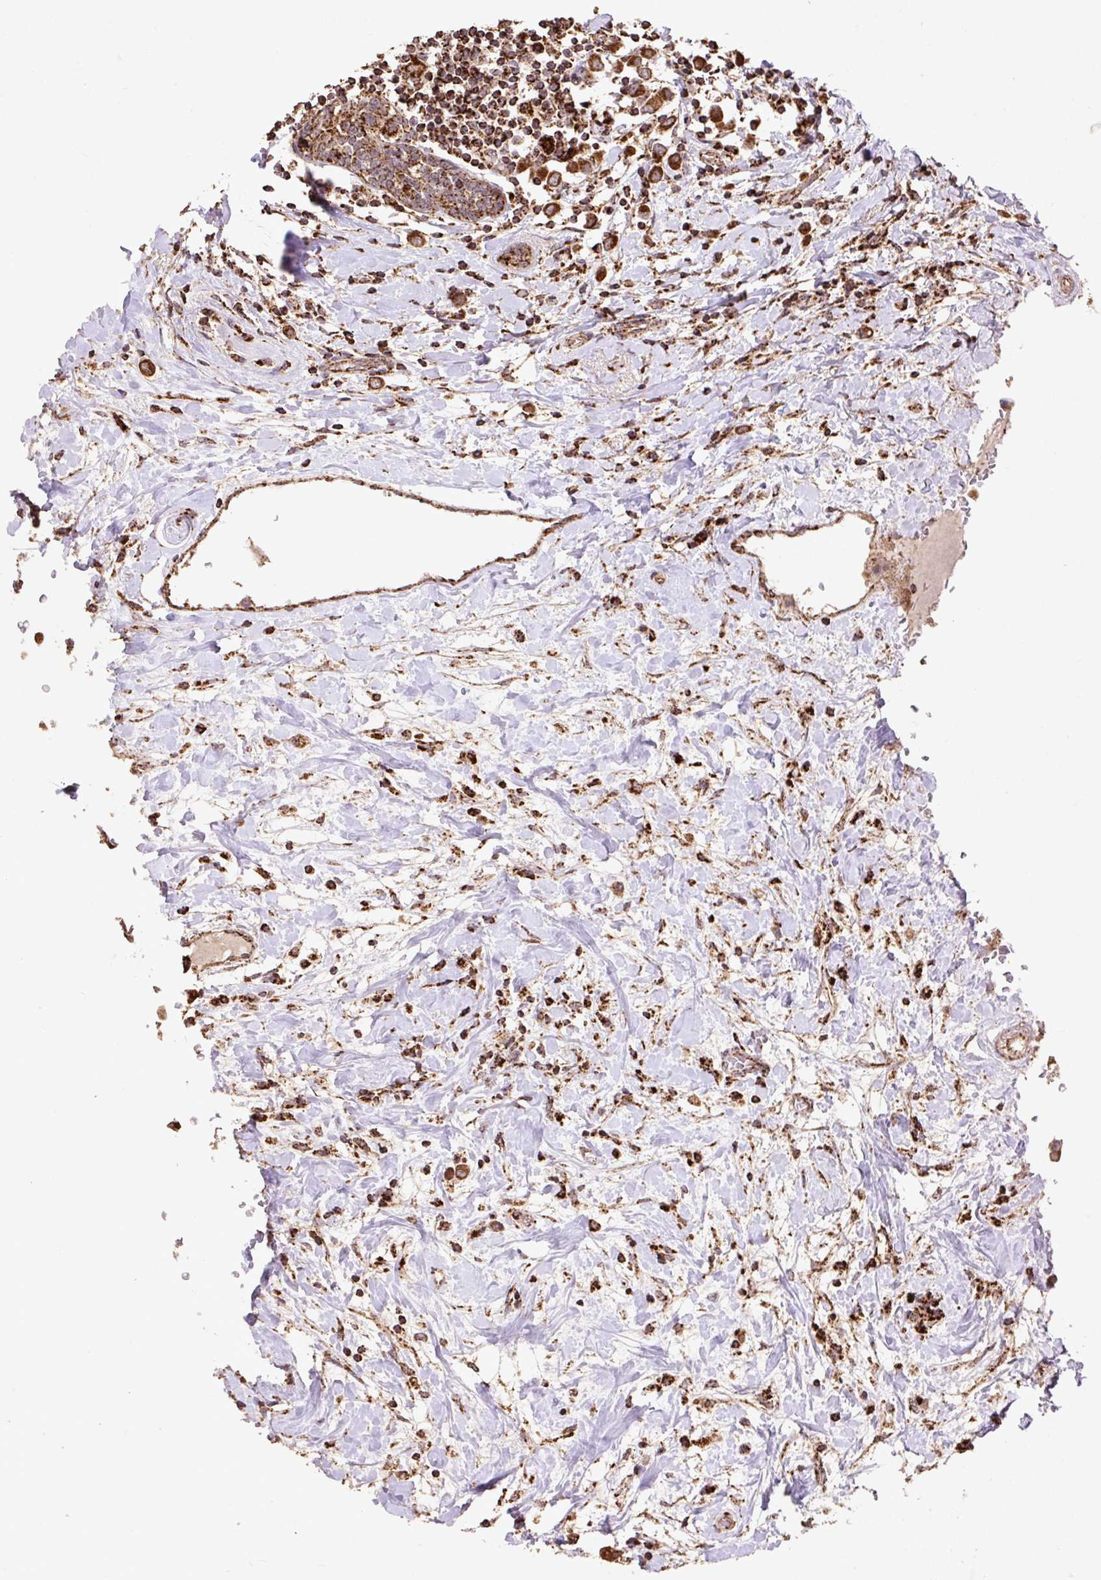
{"staining": {"intensity": "strong", "quantity": ">75%", "location": "cytoplasmic/membranous"}, "tissue": "breast cancer", "cell_type": "Tumor cells", "image_type": "cancer", "snomed": [{"axis": "morphology", "description": "Duct carcinoma"}, {"axis": "topography", "description": "Breast"}], "caption": "DAB (3,3'-diaminobenzidine) immunohistochemical staining of breast cancer shows strong cytoplasmic/membranous protein expression in about >75% of tumor cells. (DAB IHC with brightfield microscopy, high magnification).", "gene": "ATP5F1A", "patient": {"sex": "female", "age": 61}}